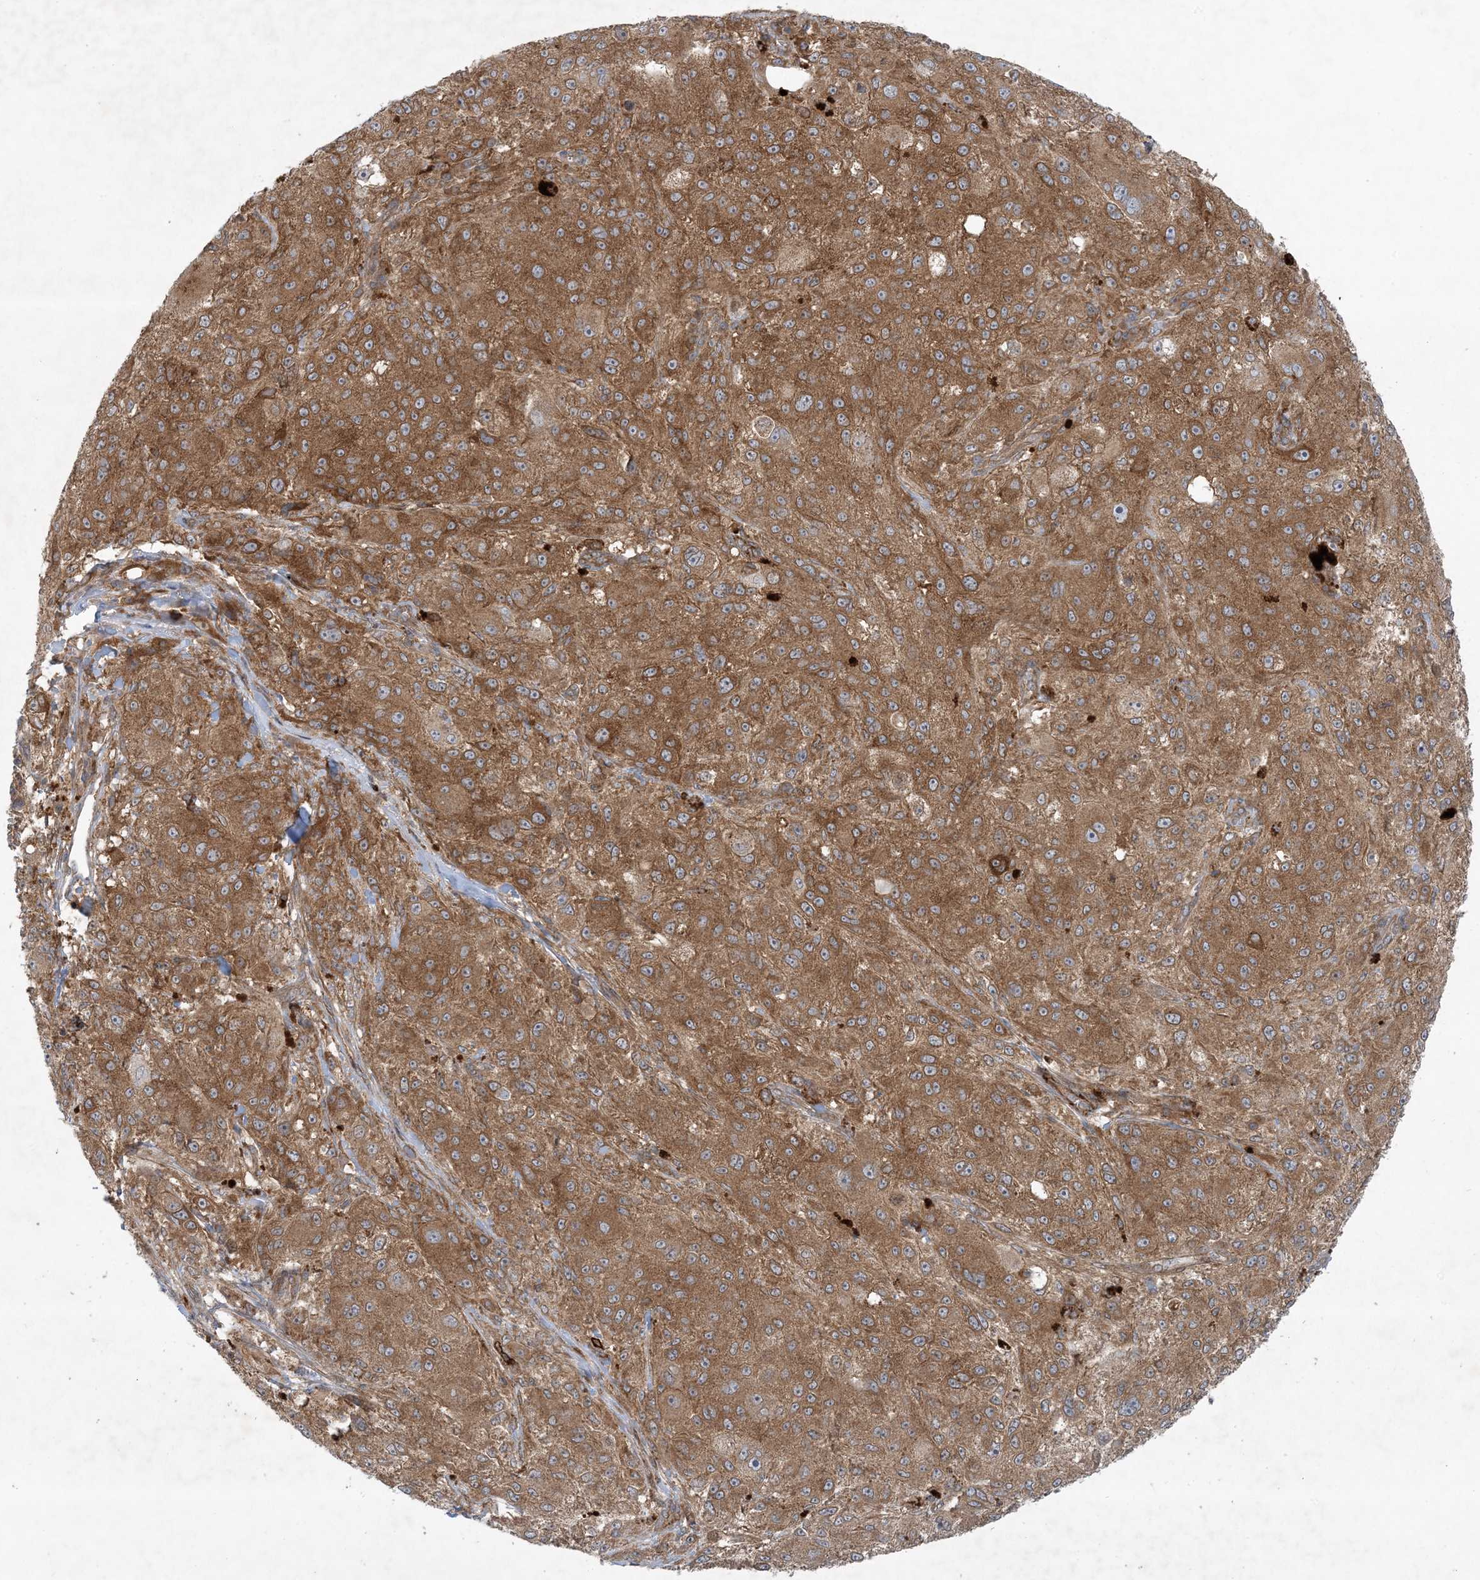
{"staining": {"intensity": "moderate", "quantity": ">75%", "location": "cytoplasmic/membranous"}, "tissue": "melanoma", "cell_type": "Tumor cells", "image_type": "cancer", "snomed": [{"axis": "morphology", "description": "Necrosis, NOS"}, {"axis": "morphology", "description": "Malignant melanoma, NOS"}, {"axis": "topography", "description": "Skin"}], "caption": "Protein expression analysis of human malignant melanoma reveals moderate cytoplasmic/membranous staining in approximately >75% of tumor cells. The protein is shown in brown color, while the nuclei are stained blue.", "gene": "STAM2", "patient": {"sex": "female", "age": 87}}